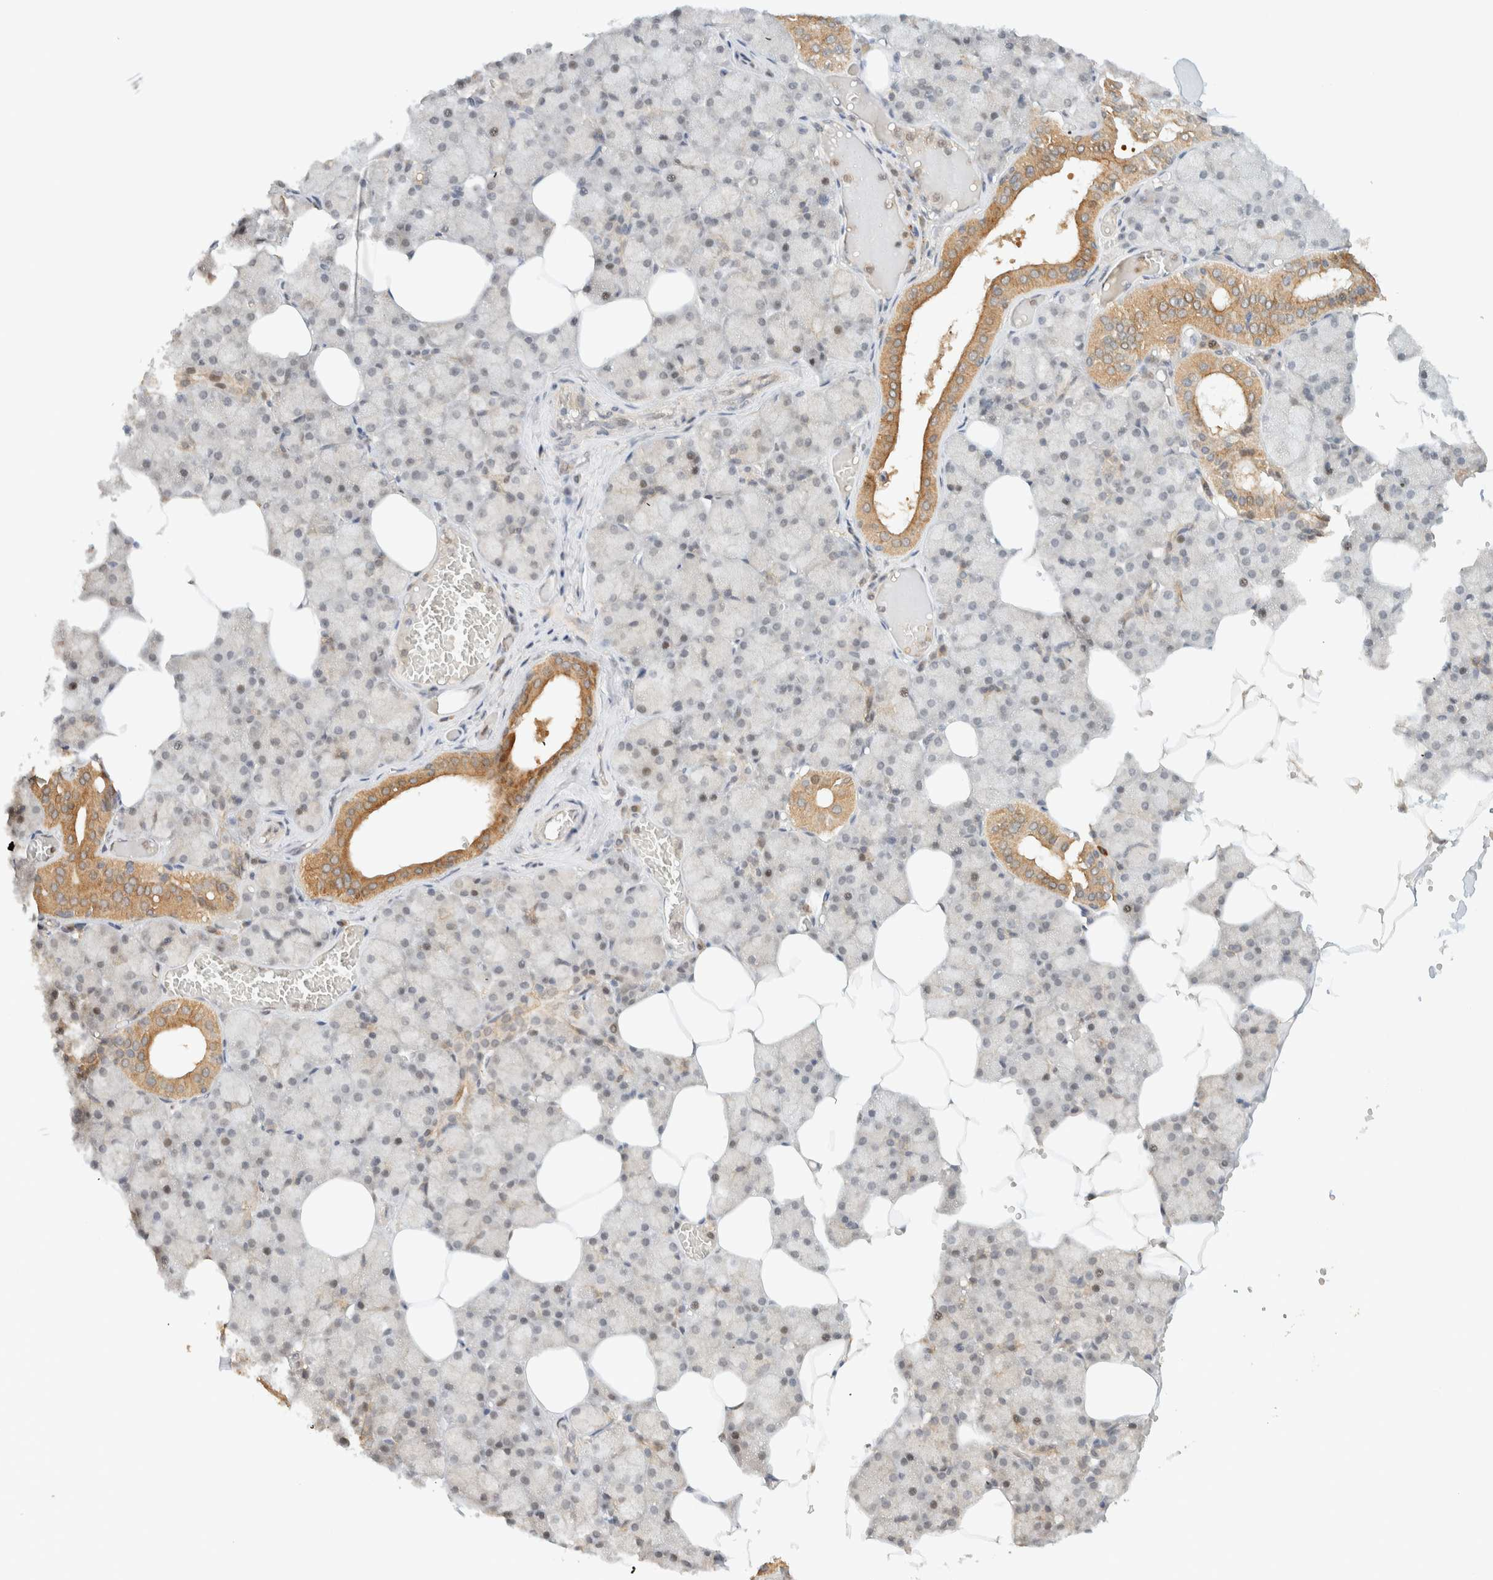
{"staining": {"intensity": "moderate", "quantity": "25%-75%", "location": "cytoplasmic/membranous"}, "tissue": "salivary gland", "cell_type": "Glandular cells", "image_type": "normal", "snomed": [{"axis": "morphology", "description": "Normal tissue, NOS"}, {"axis": "topography", "description": "Salivary gland"}], "caption": "This image shows immunohistochemistry (IHC) staining of benign salivary gland, with medium moderate cytoplasmic/membranous expression in about 25%-75% of glandular cells.", "gene": "ZBTB34", "patient": {"sex": "male", "age": 62}}